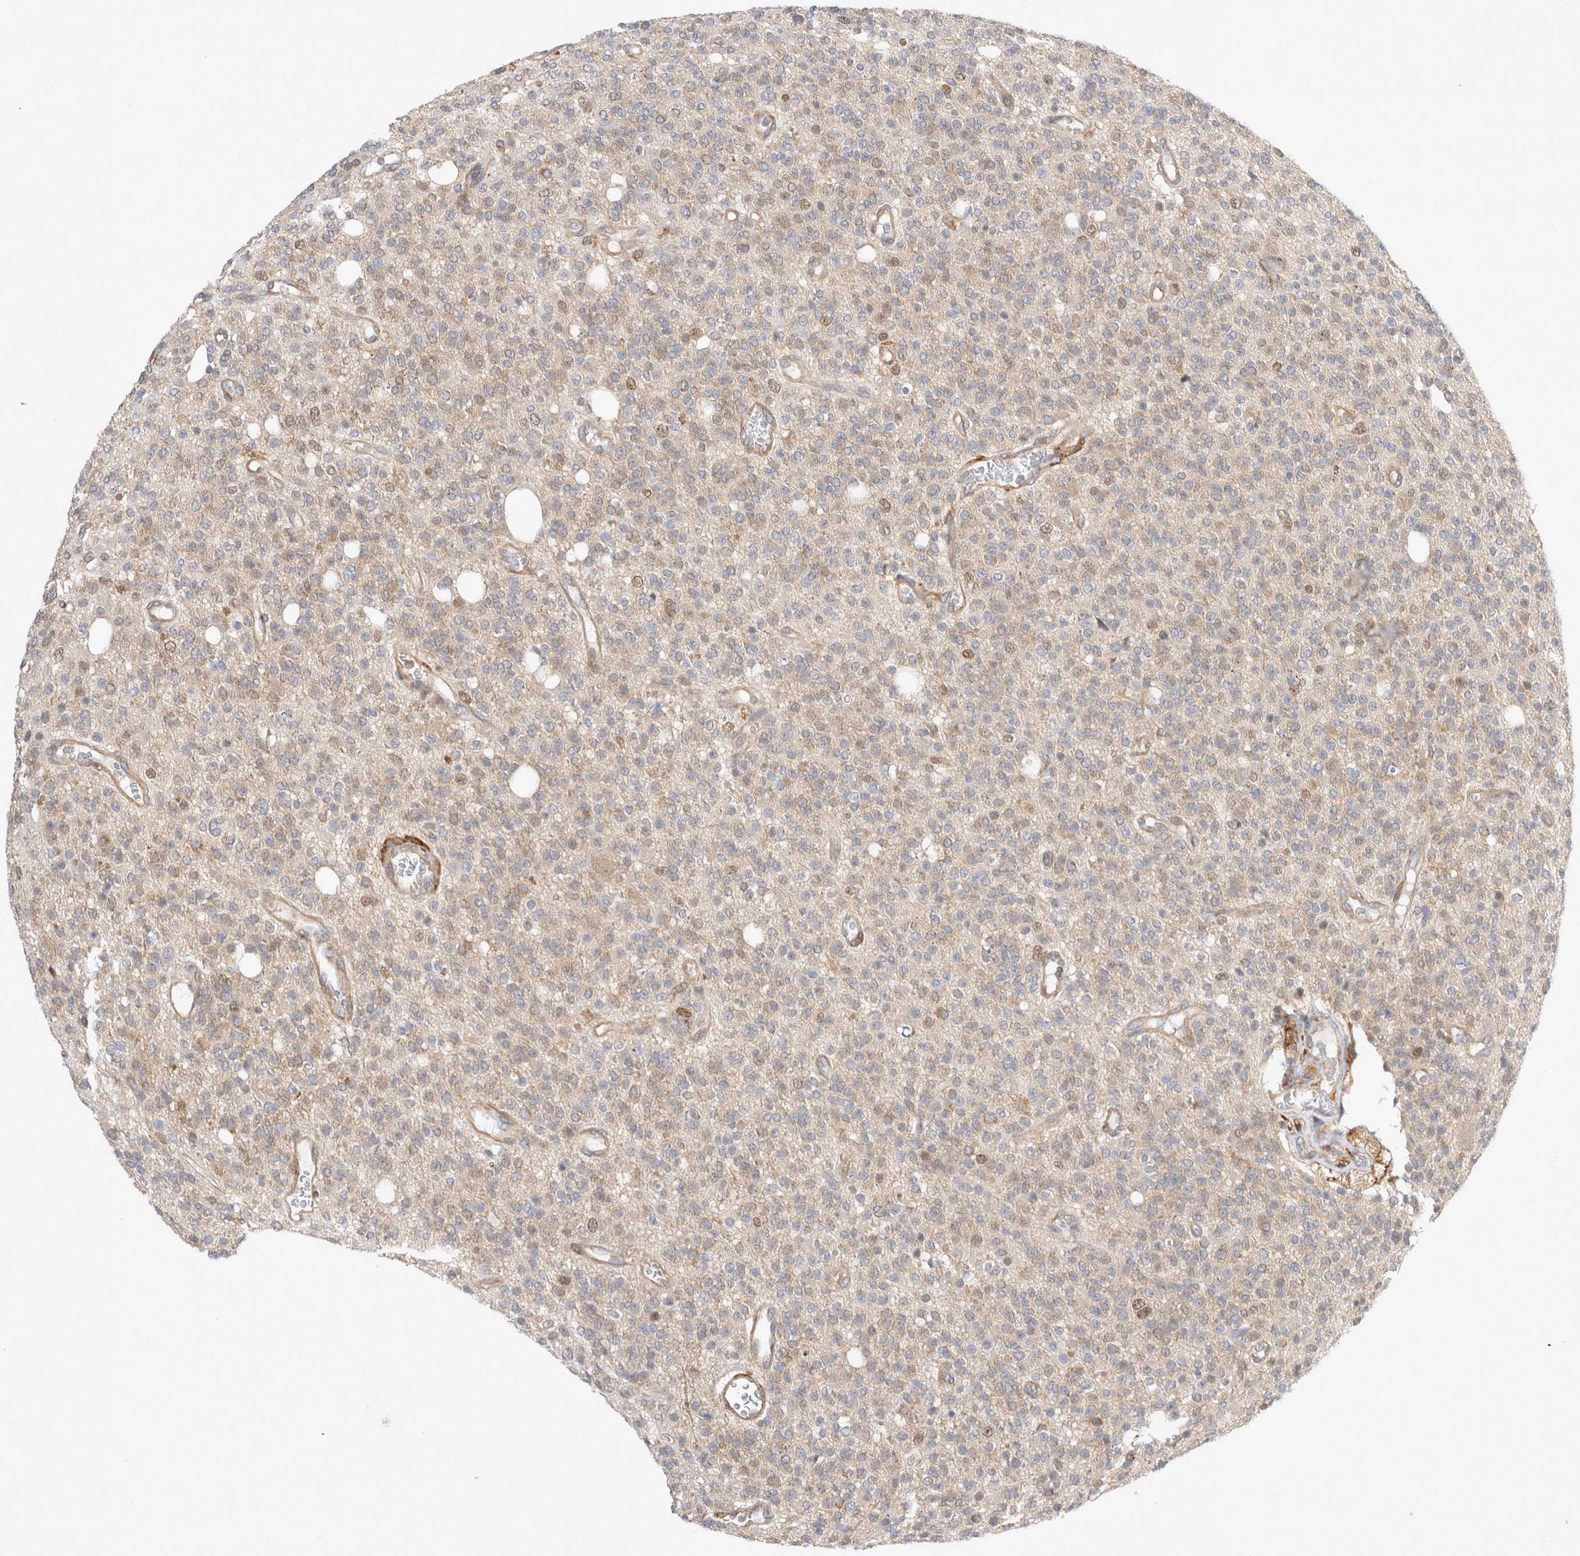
{"staining": {"intensity": "weak", "quantity": "25%-75%", "location": "cytoplasmic/membranous,nuclear"}, "tissue": "glioma", "cell_type": "Tumor cells", "image_type": "cancer", "snomed": [{"axis": "morphology", "description": "Glioma, malignant, High grade"}, {"axis": "topography", "description": "Brain"}], "caption": "Immunohistochemical staining of human malignant glioma (high-grade) reveals low levels of weak cytoplasmic/membranous and nuclear expression in about 25%-75% of tumor cells. (Stains: DAB in brown, nuclei in blue, Microscopy: brightfield microscopy at high magnification).", "gene": "CDCA7L", "patient": {"sex": "male", "age": 34}}